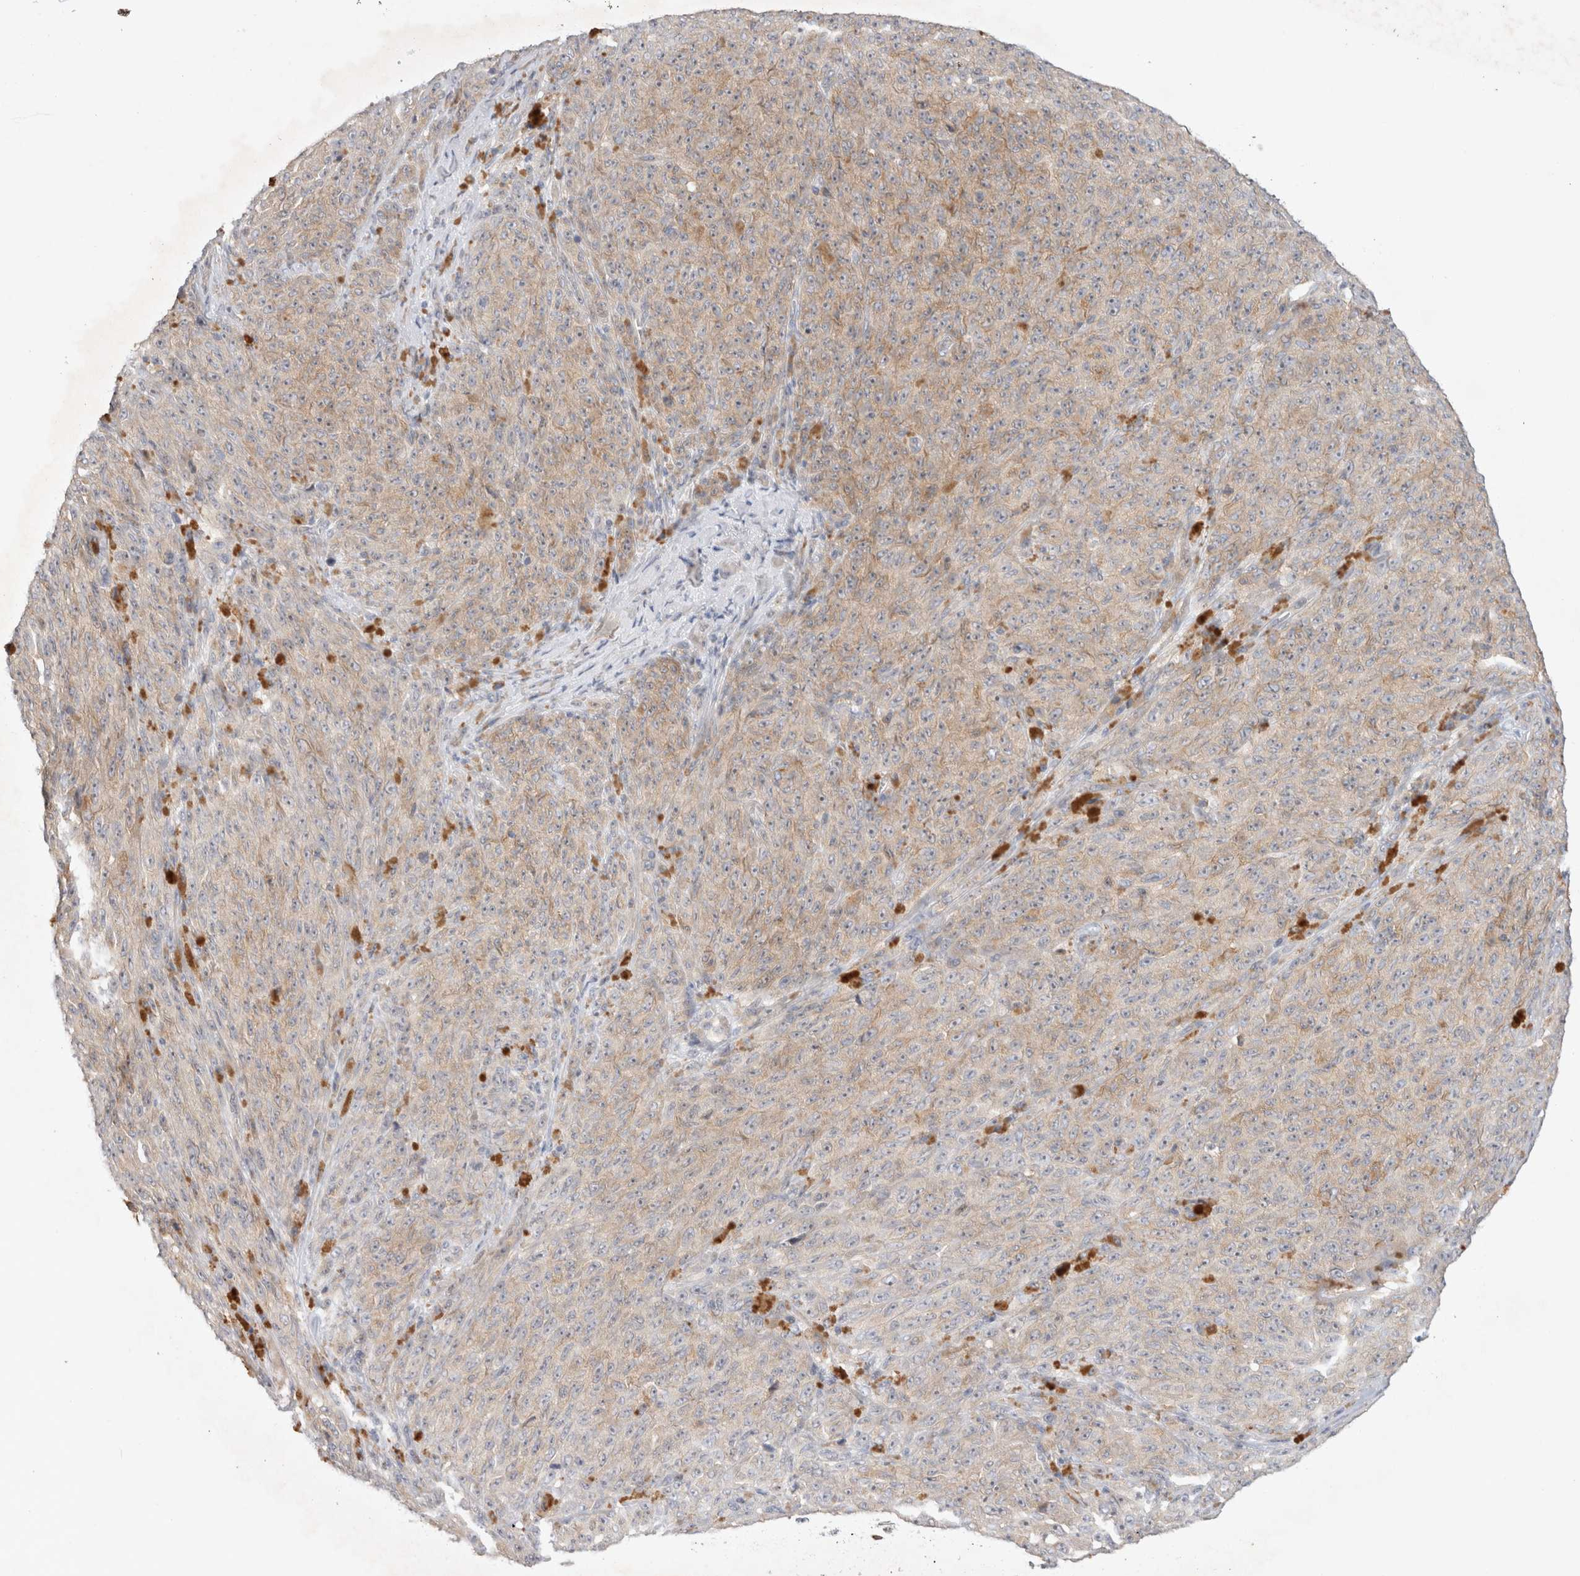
{"staining": {"intensity": "weak", "quantity": "25%-75%", "location": "cytoplasmic/membranous"}, "tissue": "melanoma", "cell_type": "Tumor cells", "image_type": "cancer", "snomed": [{"axis": "morphology", "description": "Malignant melanoma, NOS"}, {"axis": "topography", "description": "Skin"}], "caption": "Melanoma stained with a brown dye displays weak cytoplasmic/membranous positive staining in about 25%-75% of tumor cells.", "gene": "NEDD4L", "patient": {"sex": "female", "age": 82}}